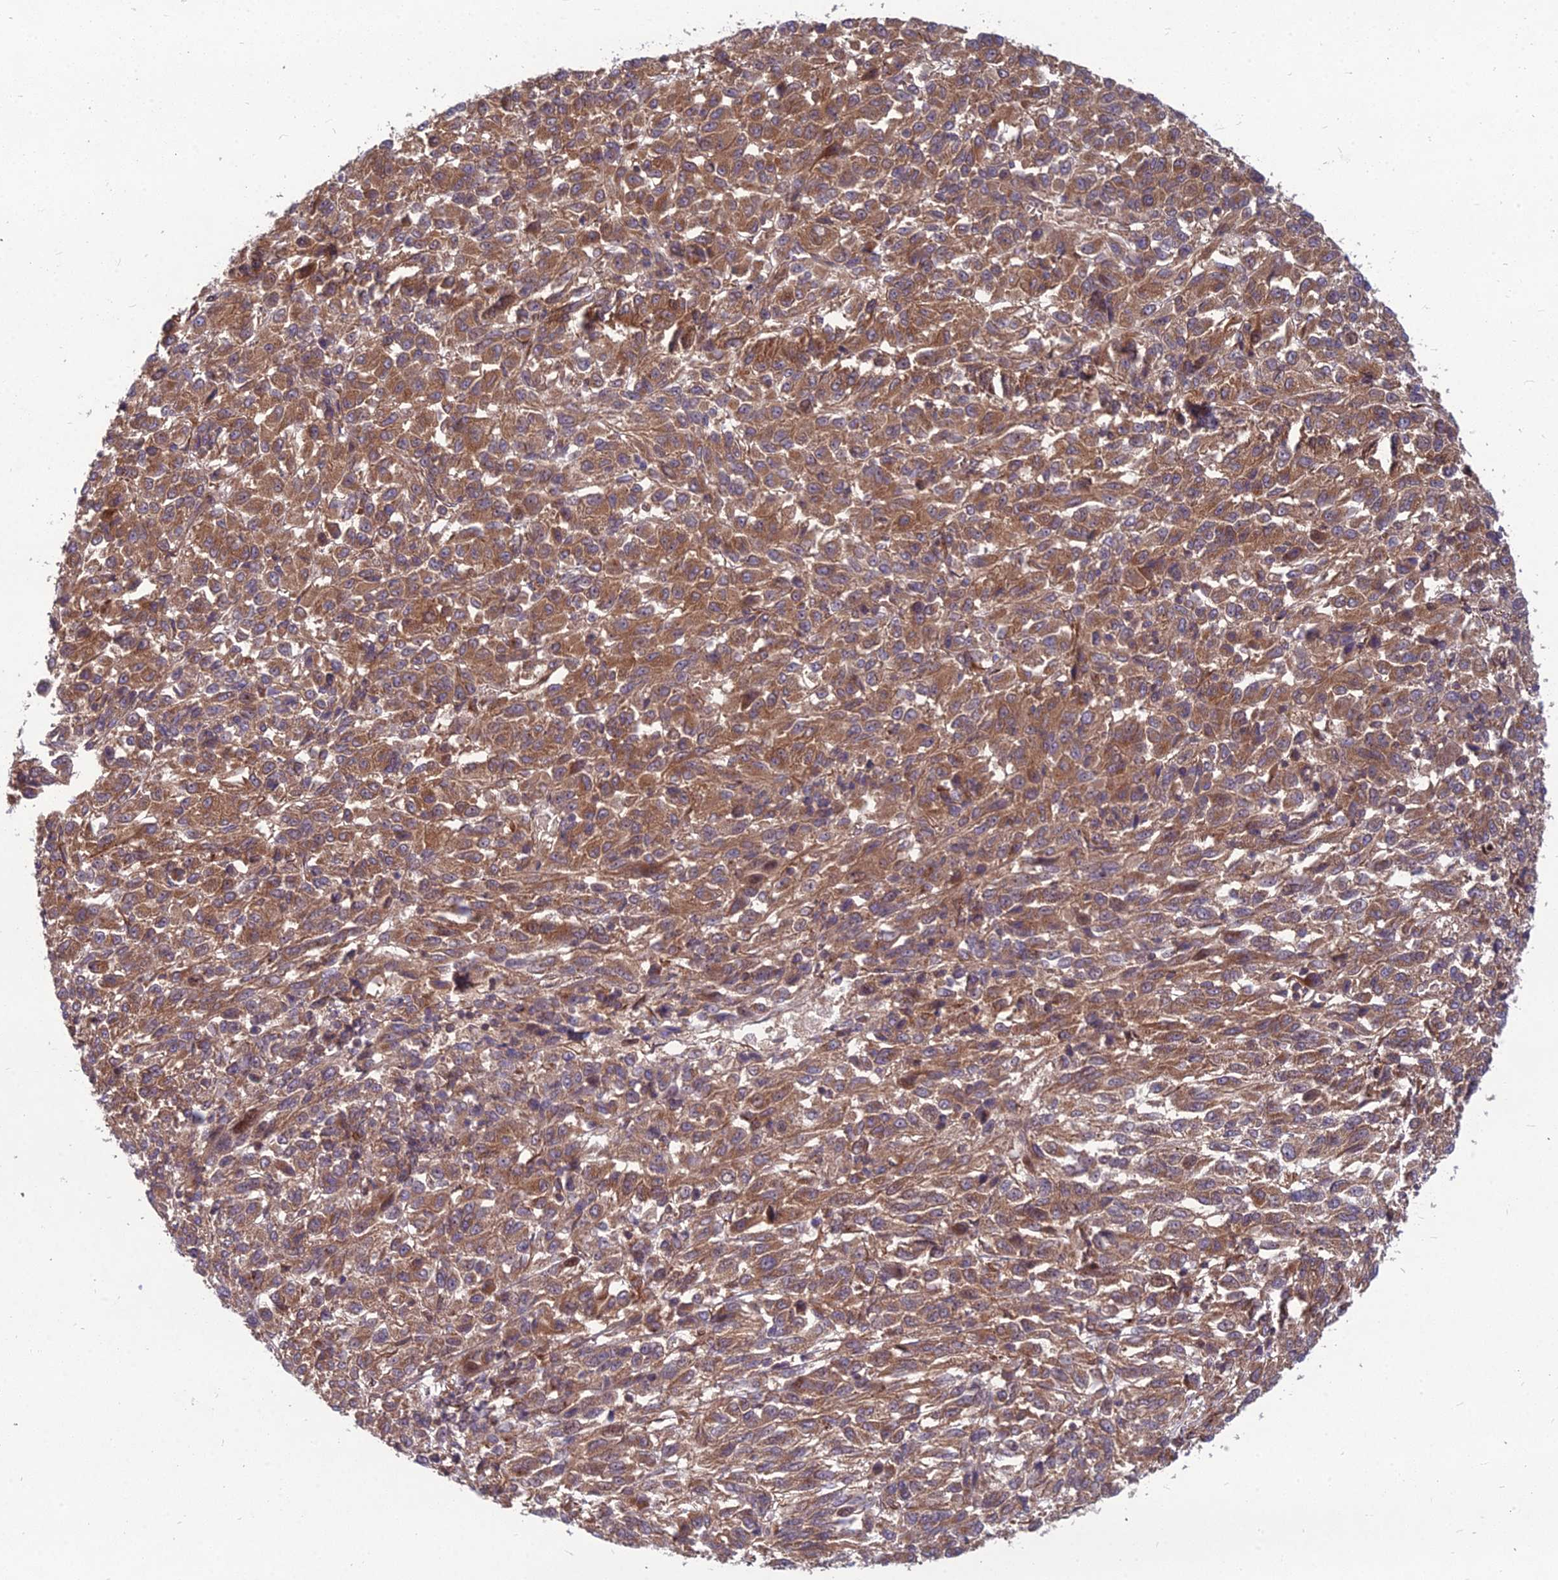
{"staining": {"intensity": "moderate", "quantity": ">75%", "location": "cytoplasmic/membranous"}, "tissue": "melanoma", "cell_type": "Tumor cells", "image_type": "cancer", "snomed": [{"axis": "morphology", "description": "Malignant melanoma, Metastatic site"}, {"axis": "topography", "description": "Lung"}], "caption": "A medium amount of moderate cytoplasmic/membranous positivity is identified in about >75% of tumor cells in melanoma tissue.", "gene": "MFSD8", "patient": {"sex": "male", "age": 64}}